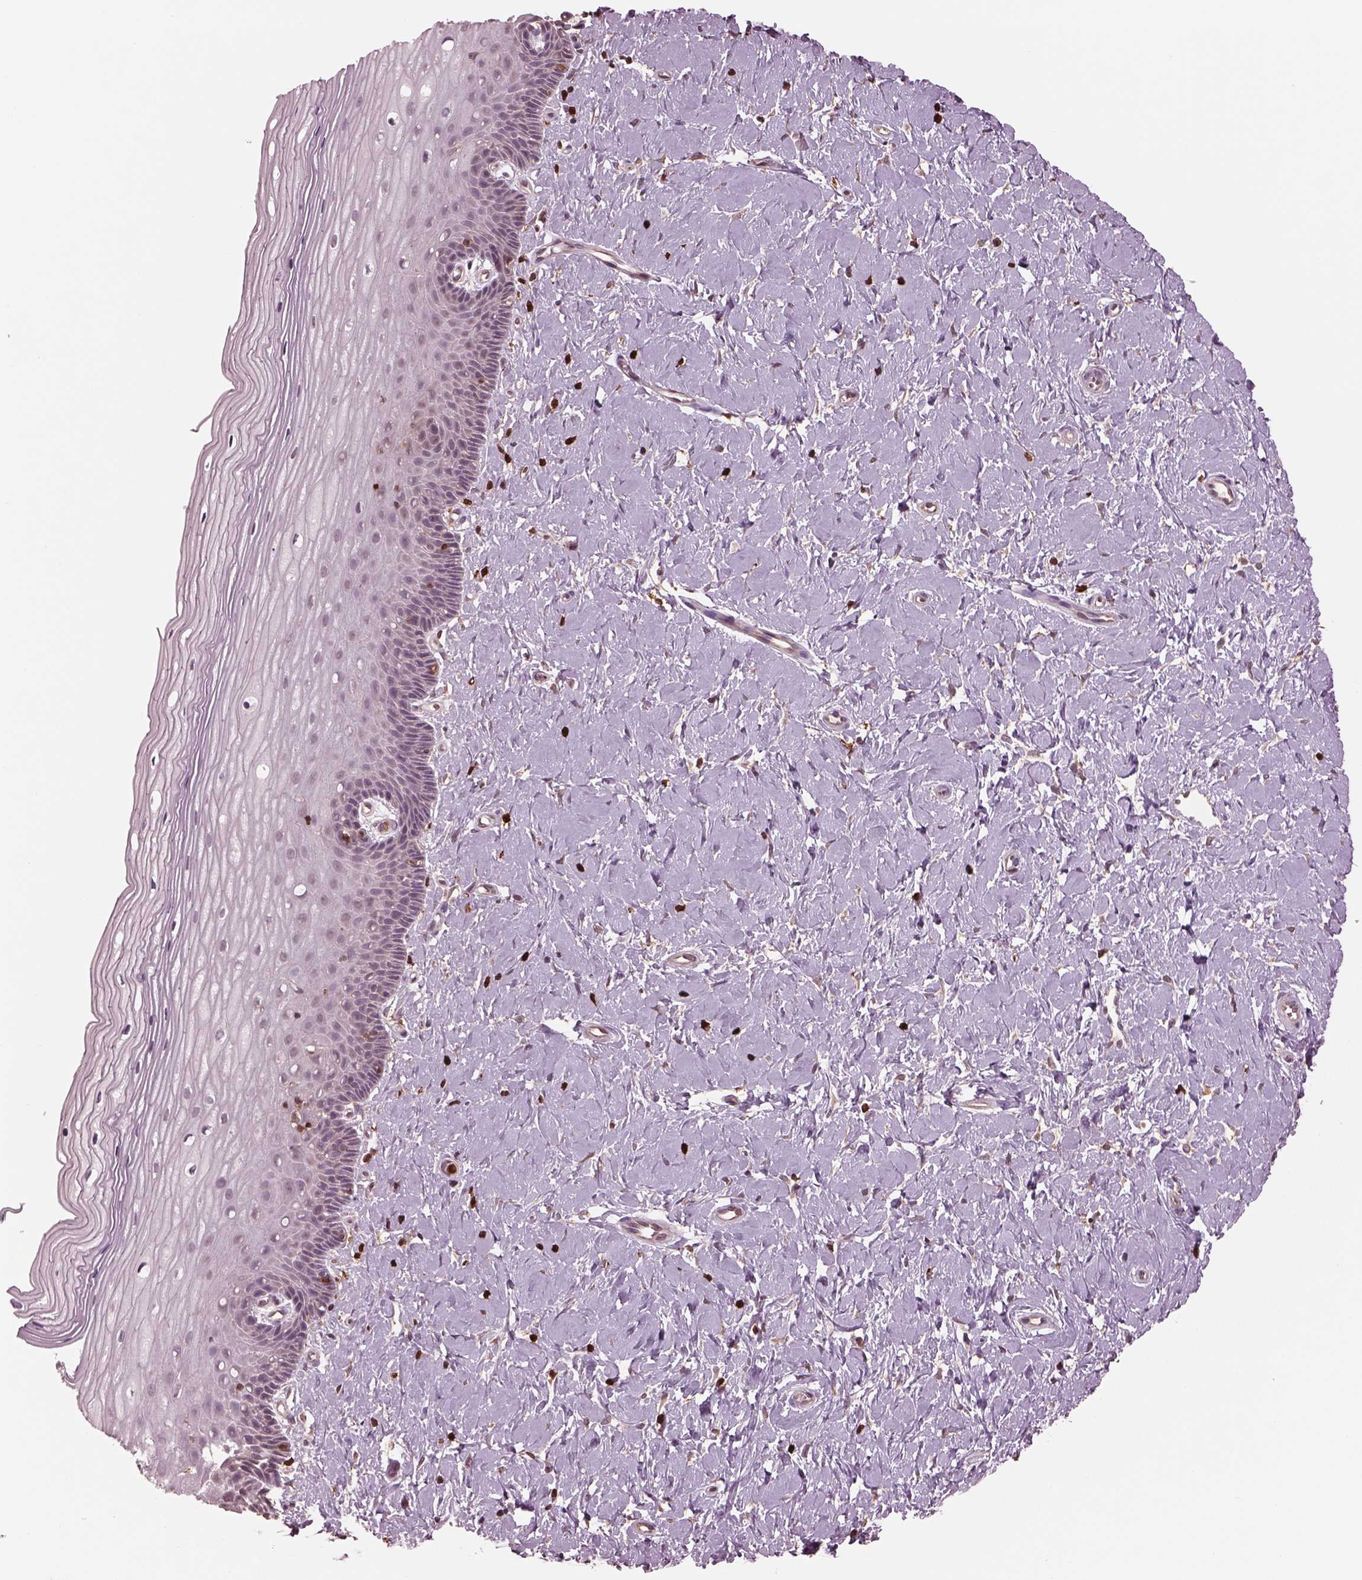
{"staining": {"intensity": "negative", "quantity": "none", "location": "none"}, "tissue": "cervix", "cell_type": "Glandular cells", "image_type": "normal", "snomed": [{"axis": "morphology", "description": "Normal tissue, NOS"}, {"axis": "topography", "description": "Cervix"}], "caption": "There is no significant expression in glandular cells of cervix. (DAB IHC, high magnification).", "gene": "IL31RA", "patient": {"sex": "female", "age": 37}}